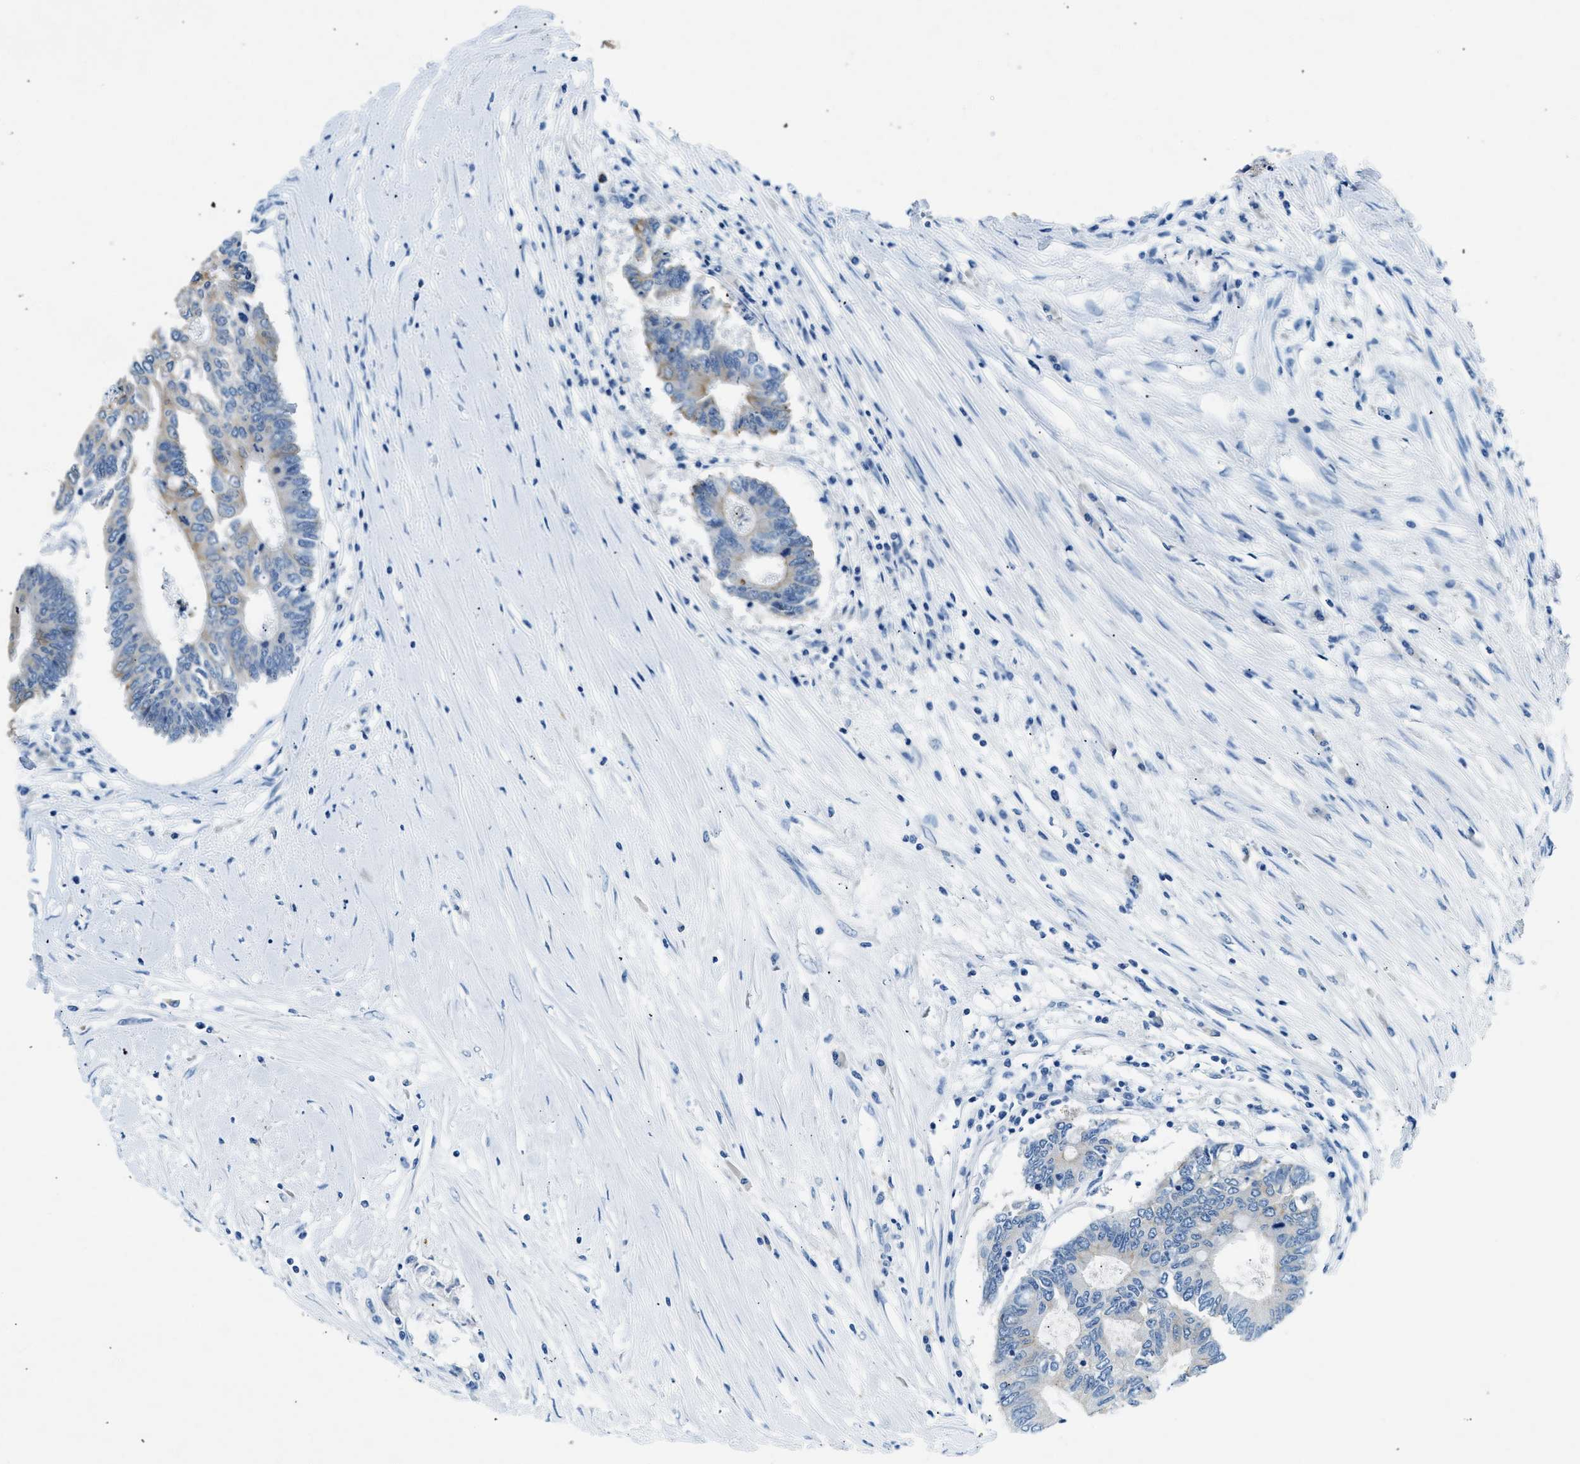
{"staining": {"intensity": "moderate", "quantity": "<25%", "location": "cytoplasmic/membranous"}, "tissue": "colorectal cancer", "cell_type": "Tumor cells", "image_type": "cancer", "snomed": [{"axis": "morphology", "description": "Adenocarcinoma, NOS"}, {"axis": "topography", "description": "Rectum"}], "caption": "High-magnification brightfield microscopy of colorectal cancer (adenocarcinoma) stained with DAB (brown) and counterstained with hematoxylin (blue). tumor cells exhibit moderate cytoplasmic/membranous expression is identified in approximately<25% of cells.", "gene": "CFAP20", "patient": {"sex": "male", "age": 63}}